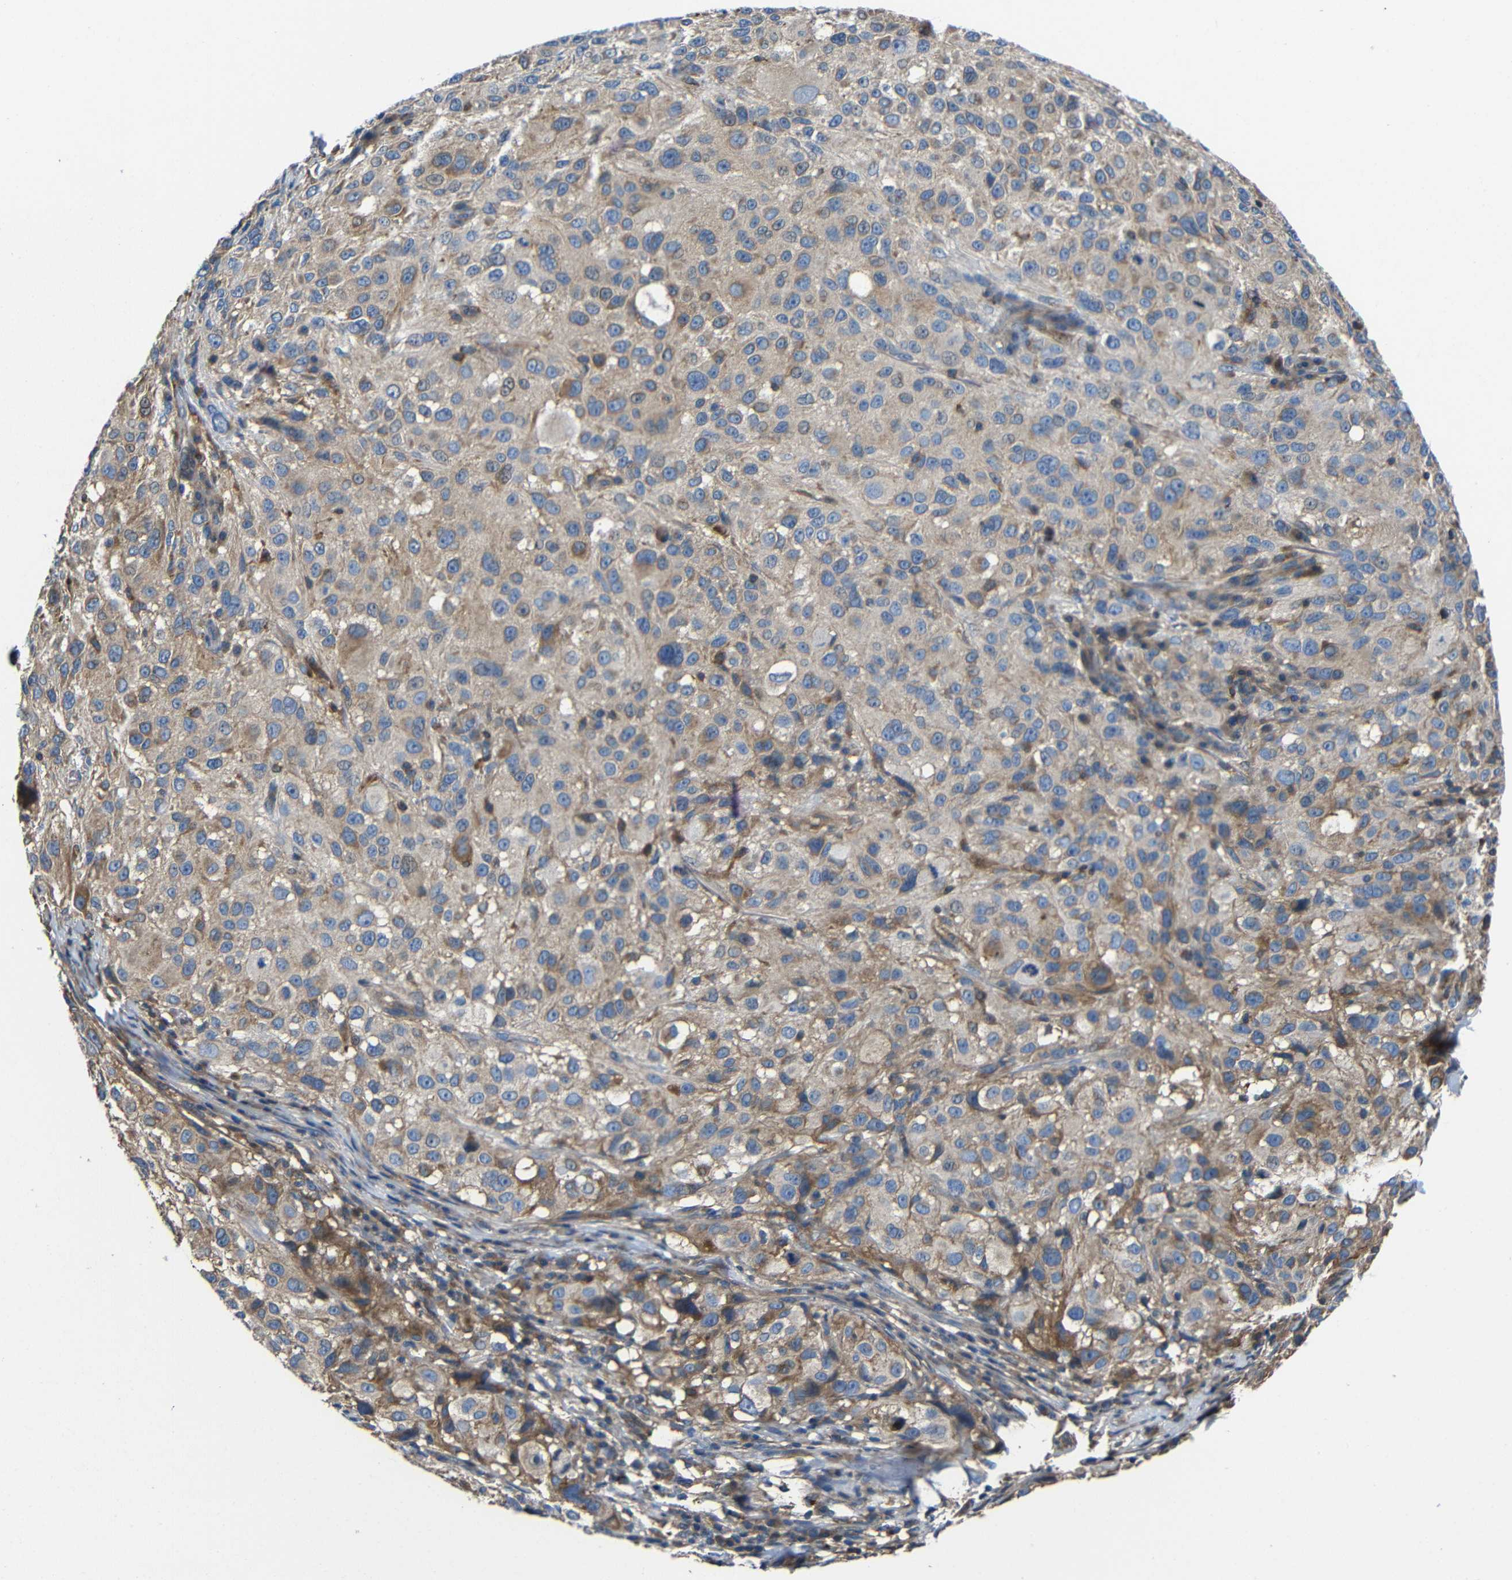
{"staining": {"intensity": "weak", "quantity": ">75%", "location": "cytoplasmic/membranous"}, "tissue": "melanoma", "cell_type": "Tumor cells", "image_type": "cancer", "snomed": [{"axis": "morphology", "description": "Necrosis, NOS"}, {"axis": "morphology", "description": "Malignant melanoma, NOS"}, {"axis": "topography", "description": "Skin"}], "caption": "A brown stain labels weak cytoplasmic/membranous staining of a protein in human melanoma tumor cells. (DAB IHC, brown staining for protein, blue staining for nuclei).", "gene": "GDI1", "patient": {"sex": "female", "age": 87}}